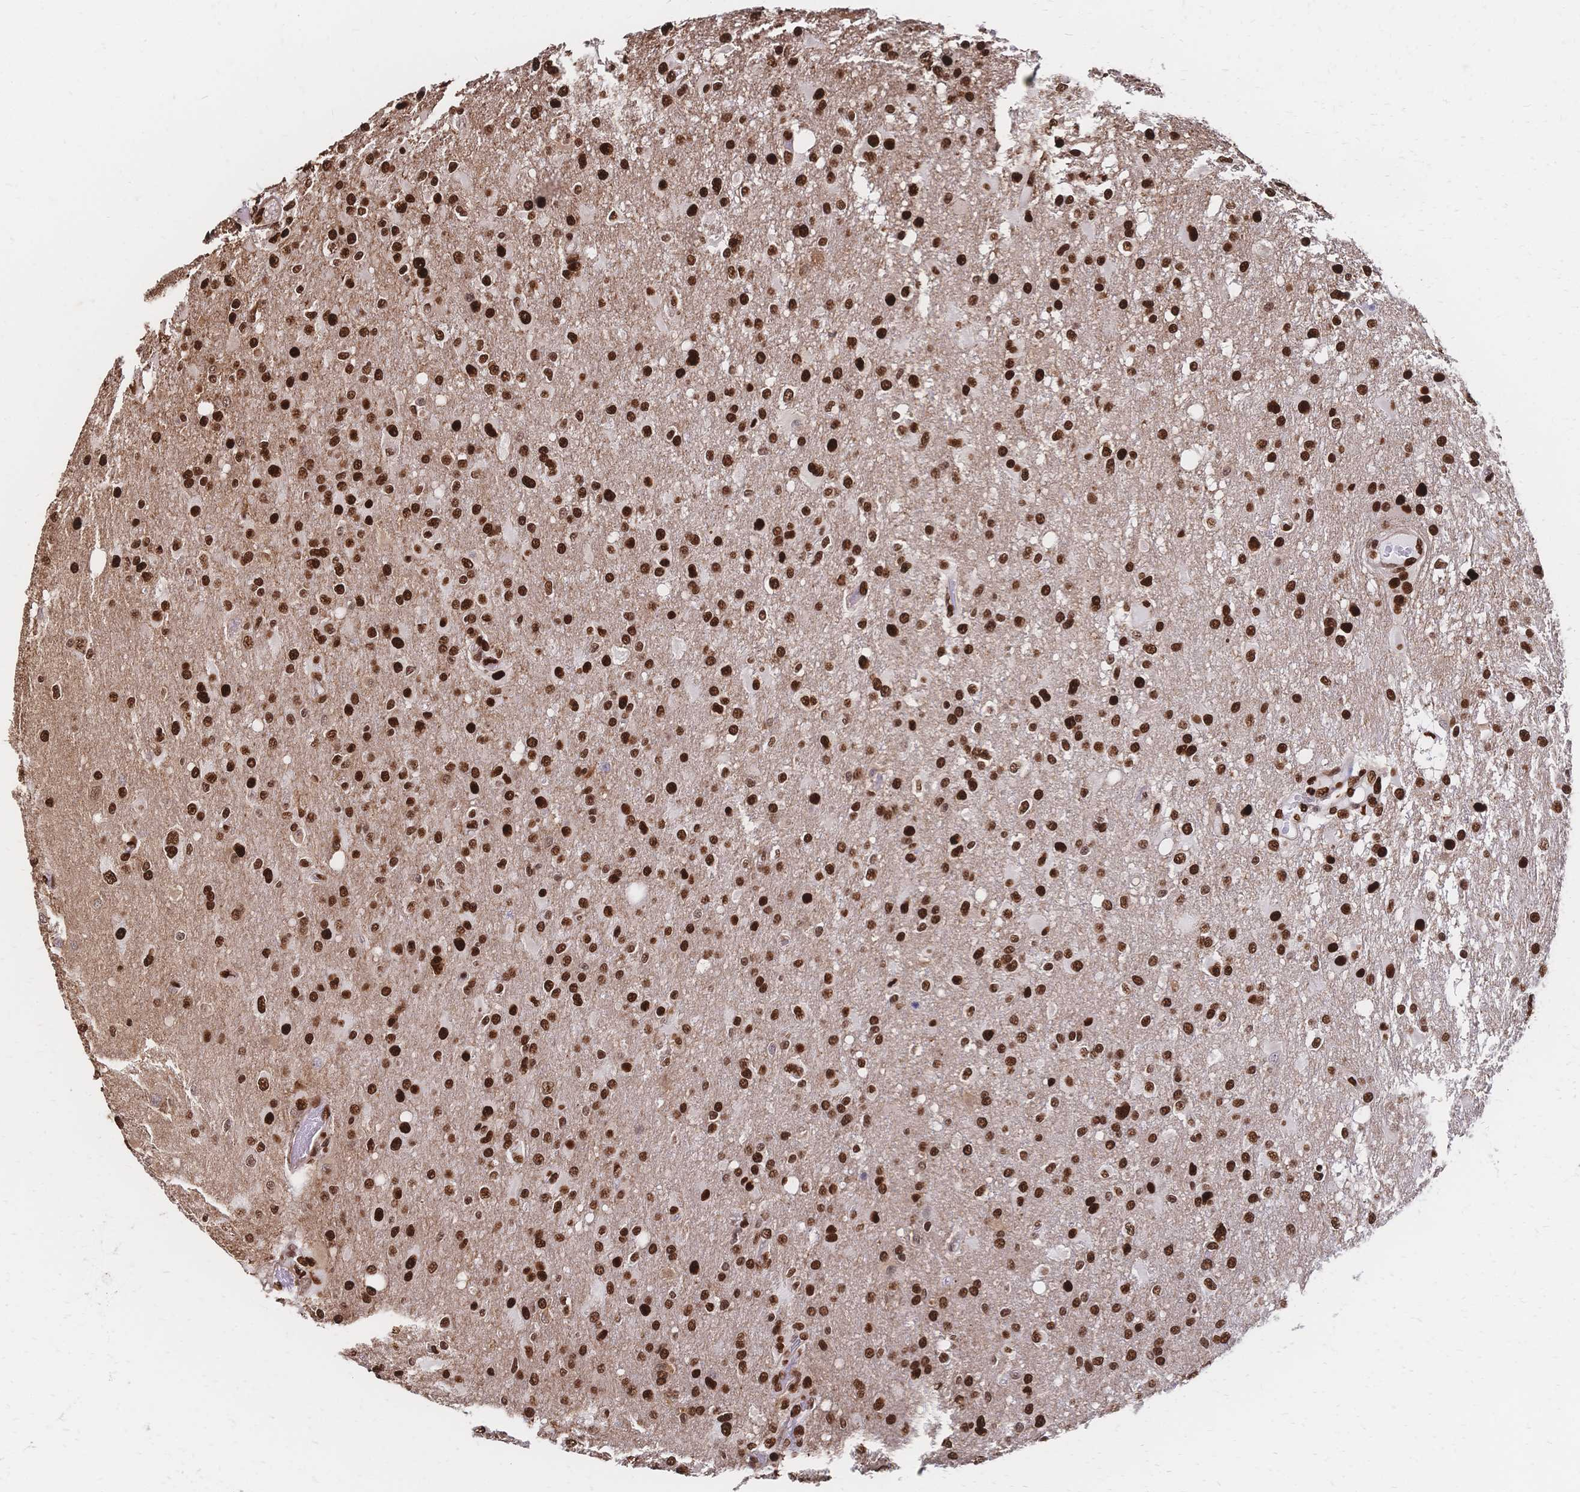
{"staining": {"intensity": "strong", "quantity": ">75%", "location": "nuclear"}, "tissue": "glioma", "cell_type": "Tumor cells", "image_type": "cancer", "snomed": [{"axis": "morphology", "description": "Glioma, malignant, High grade"}, {"axis": "topography", "description": "Brain"}], "caption": "Human glioma stained with a protein marker demonstrates strong staining in tumor cells.", "gene": "HDGF", "patient": {"sex": "male", "age": 53}}